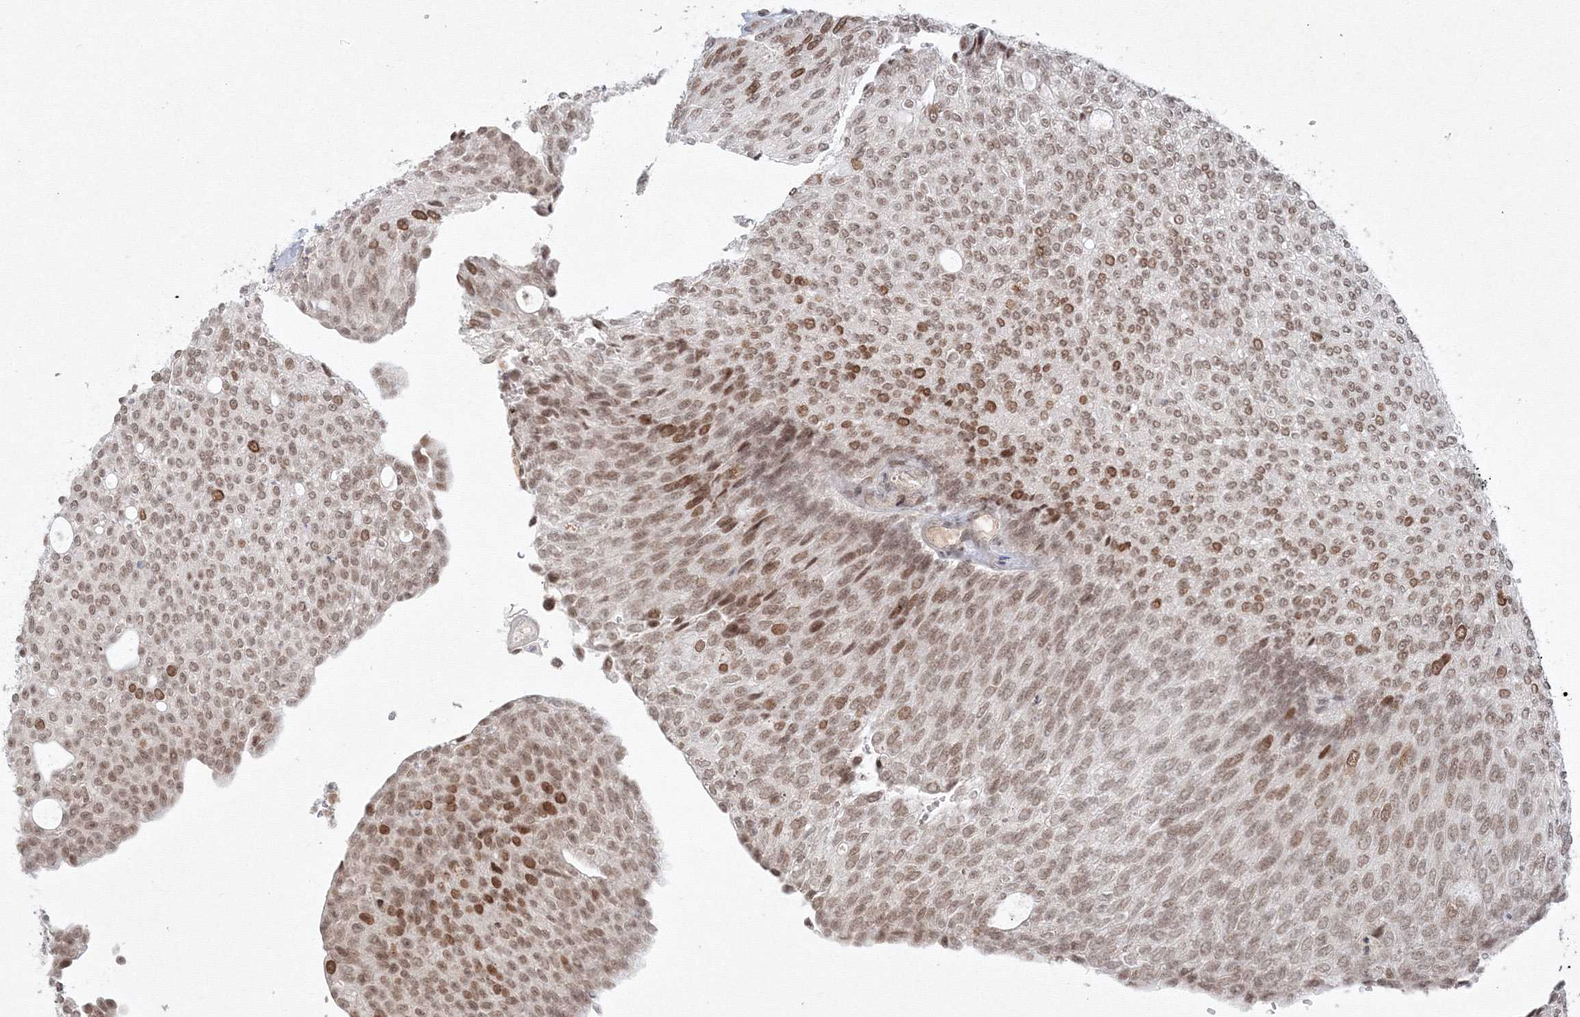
{"staining": {"intensity": "moderate", "quantity": ">75%", "location": "nuclear"}, "tissue": "urothelial cancer", "cell_type": "Tumor cells", "image_type": "cancer", "snomed": [{"axis": "morphology", "description": "Urothelial carcinoma, Low grade"}, {"axis": "topography", "description": "Urinary bladder"}], "caption": "High-power microscopy captured an immunohistochemistry (IHC) micrograph of urothelial cancer, revealing moderate nuclear staining in about >75% of tumor cells.", "gene": "KIF4A", "patient": {"sex": "female", "age": 79}}